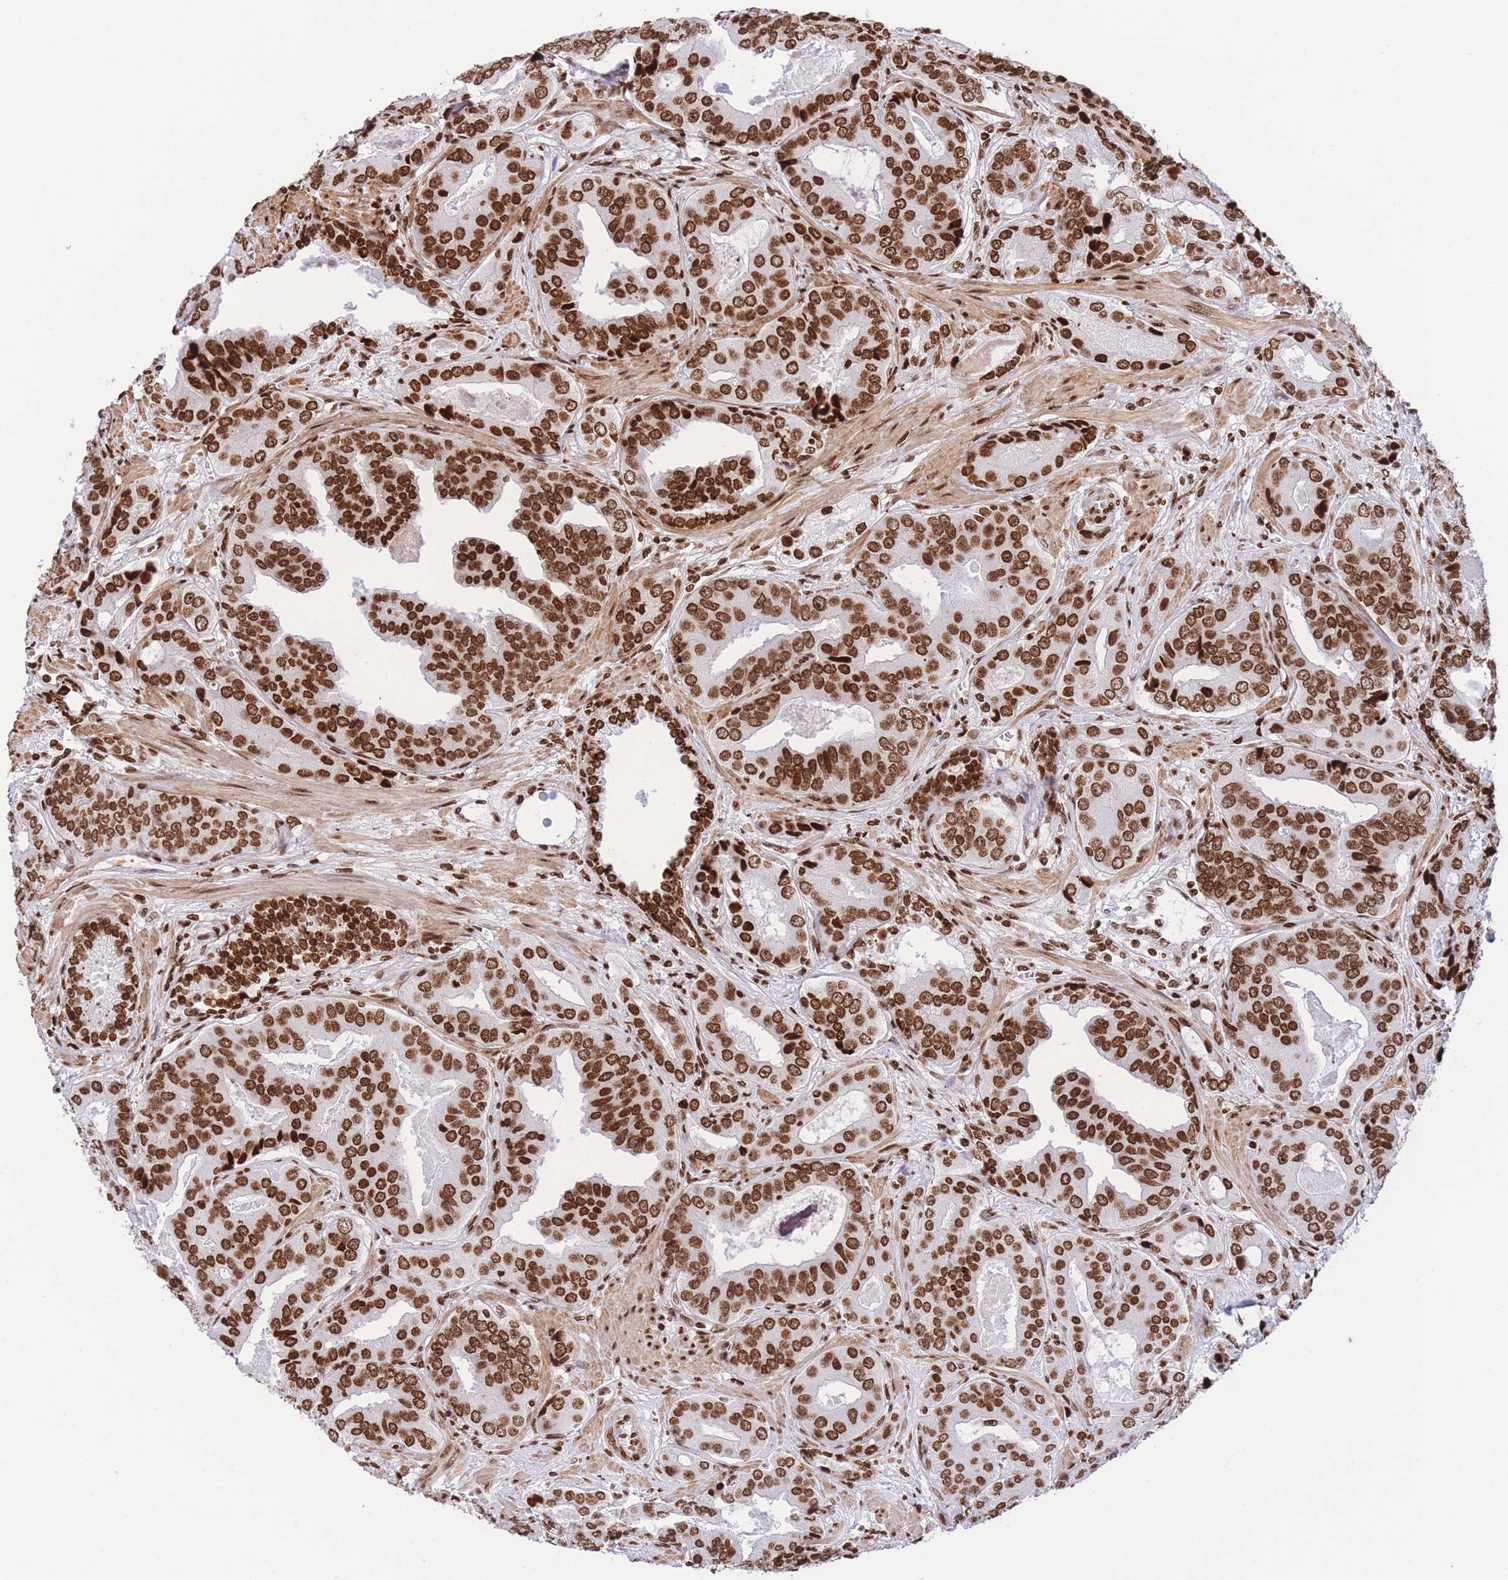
{"staining": {"intensity": "strong", "quantity": ">75%", "location": "nuclear"}, "tissue": "prostate cancer", "cell_type": "Tumor cells", "image_type": "cancer", "snomed": [{"axis": "morphology", "description": "Adenocarcinoma, High grade"}, {"axis": "topography", "description": "Prostate"}], "caption": "Tumor cells reveal strong nuclear positivity in about >75% of cells in prostate cancer.", "gene": "H2BC11", "patient": {"sex": "male", "age": 71}}